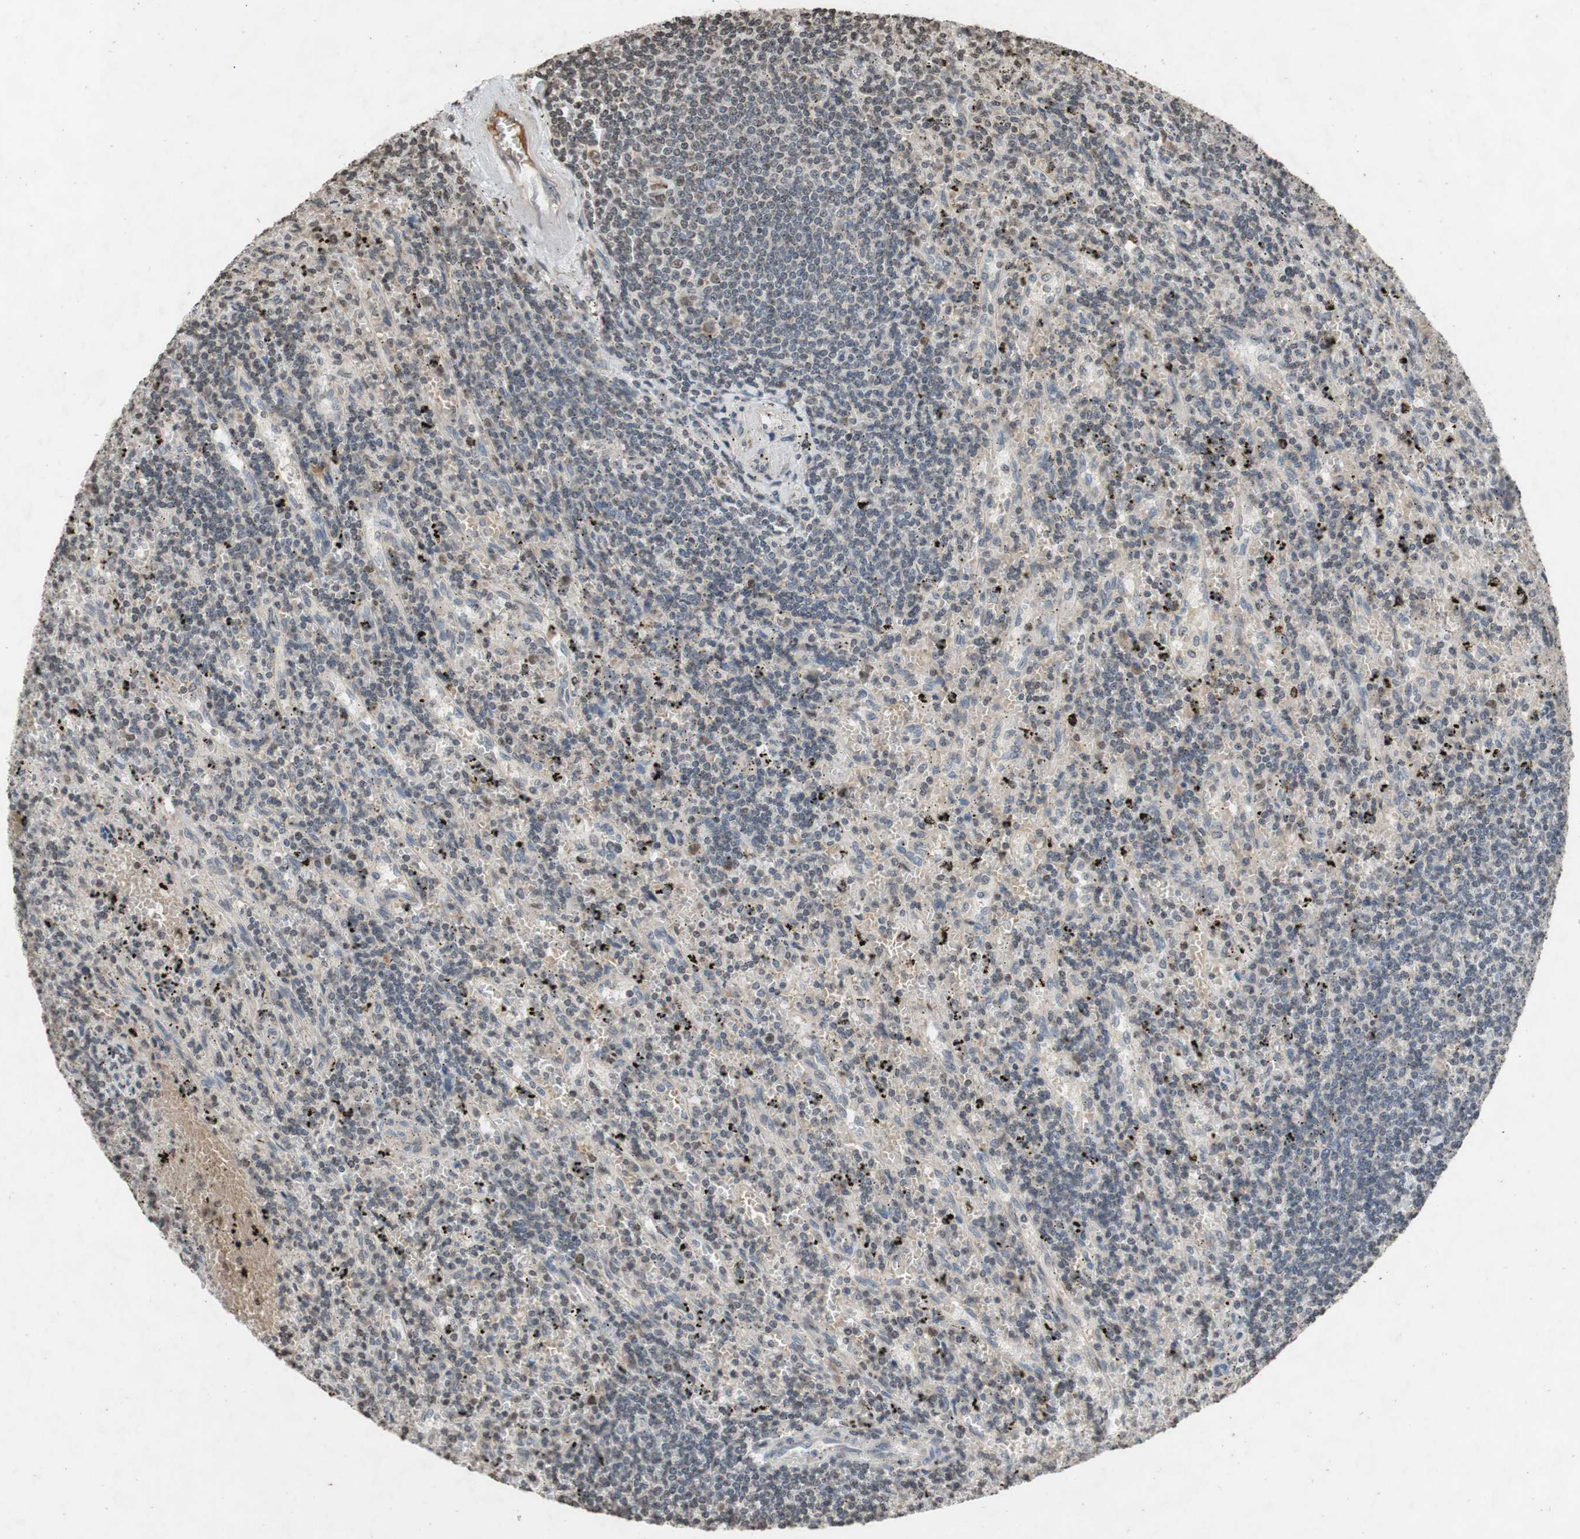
{"staining": {"intensity": "negative", "quantity": "none", "location": "none"}, "tissue": "lymphoma", "cell_type": "Tumor cells", "image_type": "cancer", "snomed": [{"axis": "morphology", "description": "Malignant lymphoma, non-Hodgkin's type, Low grade"}, {"axis": "topography", "description": "Spleen"}], "caption": "Protein analysis of lymphoma reveals no significant expression in tumor cells. The staining is performed using DAB (3,3'-diaminobenzidine) brown chromogen with nuclei counter-stained in using hematoxylin.", "gene": "MCM6", "patient": {"sex": "male", "age": 76}}